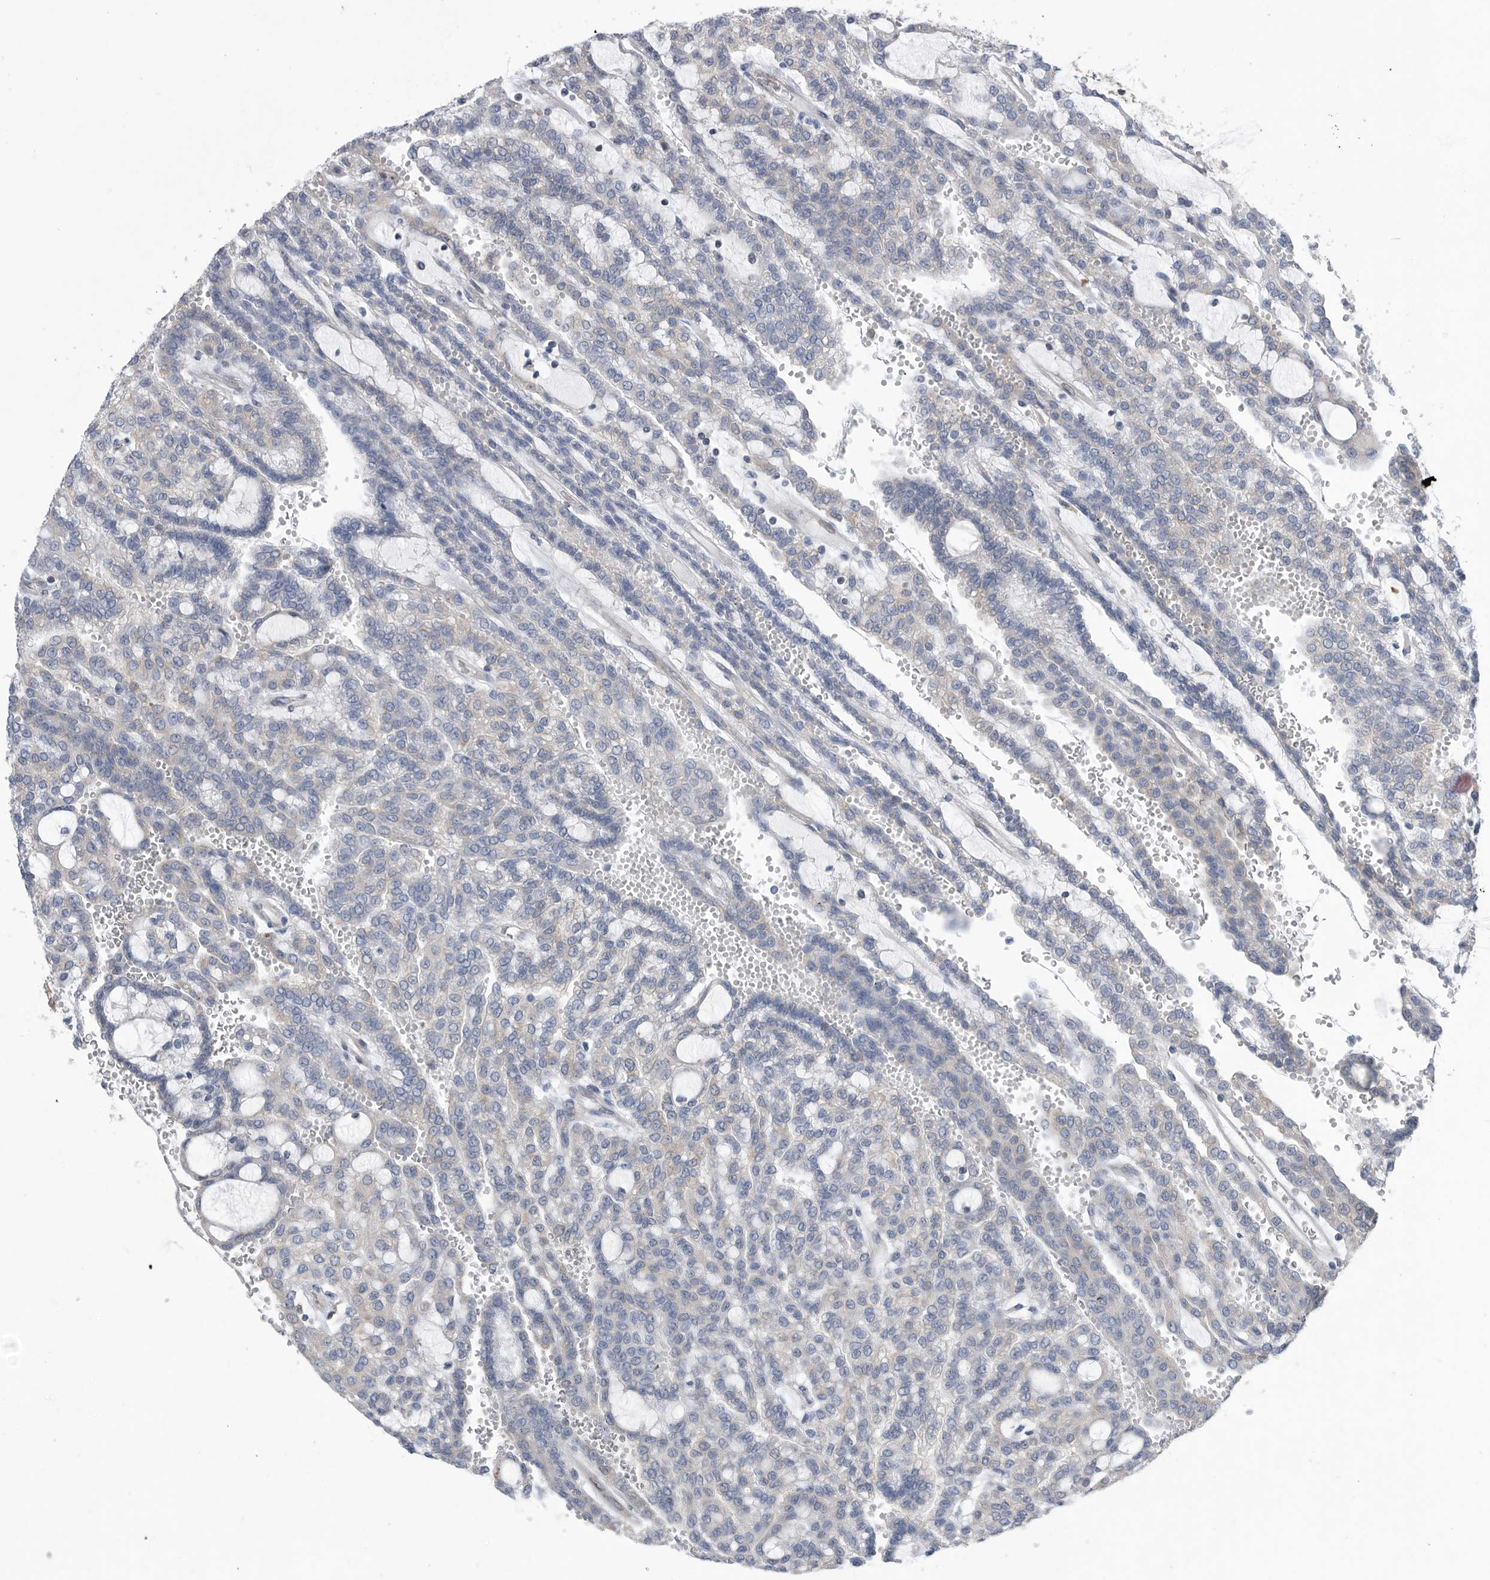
{"staining": {"intensity": "weak", "quantity": "<25%", "location": "cytoplasmic/membranous"}, "tissue": "renal cancer", "cell_type": "Tumor cells", "image_type": "cancer", "snomed": [{"axis": "morphology", "description": "Adenocarcinoma, NOS"}, {"axis": "topography", "description": "Kidney"}], "caption": "An immunohistochemistry (IHC) micrograph of renal adenocarcinoma is shown. There is no staining in tumor cells of renal adenocarcinoma.", "gene": "CCT4", "patient": {"sex": "male", "age": 63}}